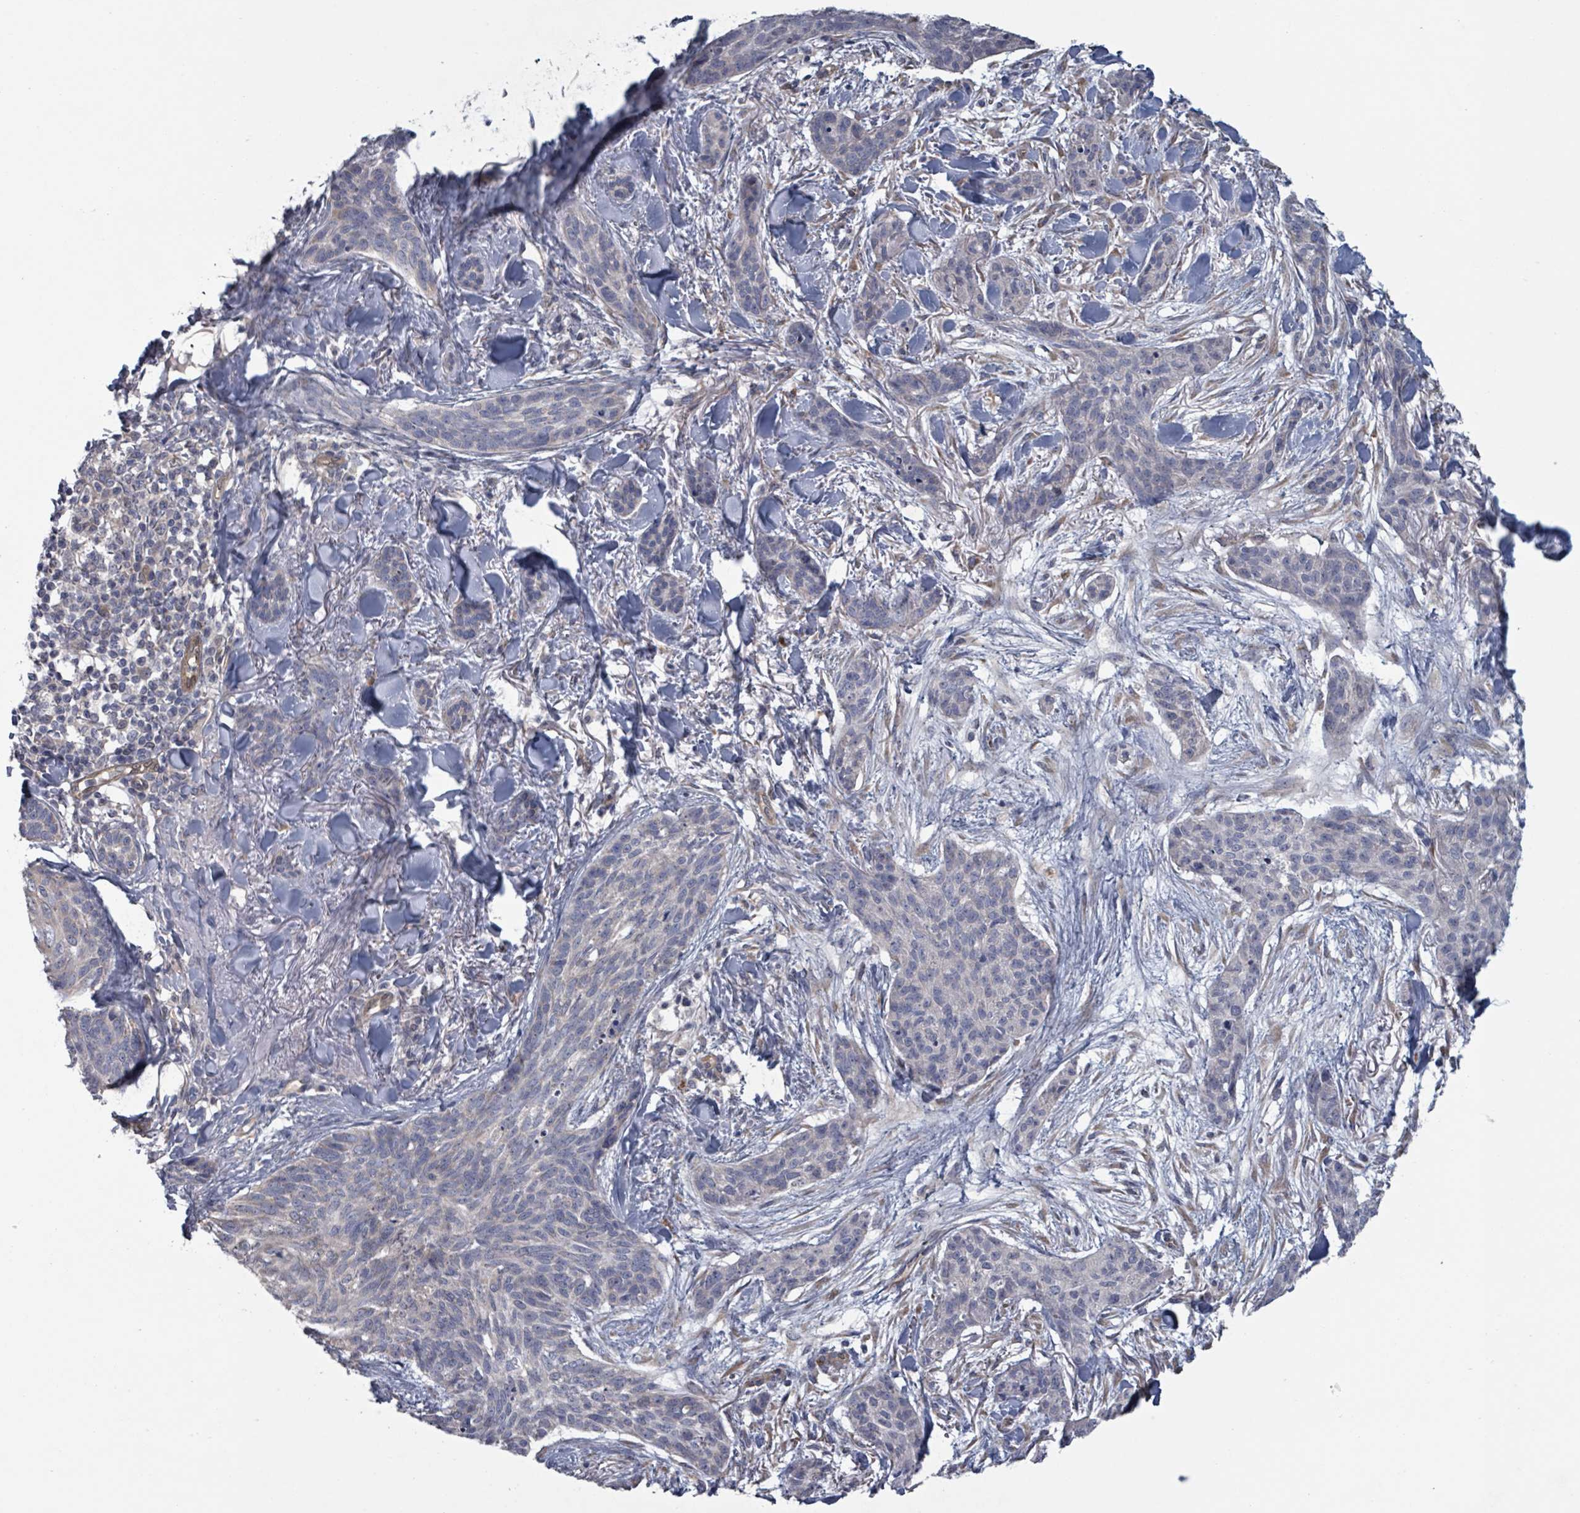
{"staining": {"intensity": "negative", "quantity": "none", "location": "none"}, "tissue": "skin cancer", "cell_type": "Tumor cells", "image_type": "cancer", "snomed": [{"axis": "morphology", "description": "Basal cell carcinoma"}, {"axis": "topography", "description": "Skin"}], "caption": "Protein analysis of skin cancer (basal cell carcinoma) demonstrates no significant expression in tumor cells.", "gene": "FKBP1A", "patient": {"sex": "male", "age": 52}}